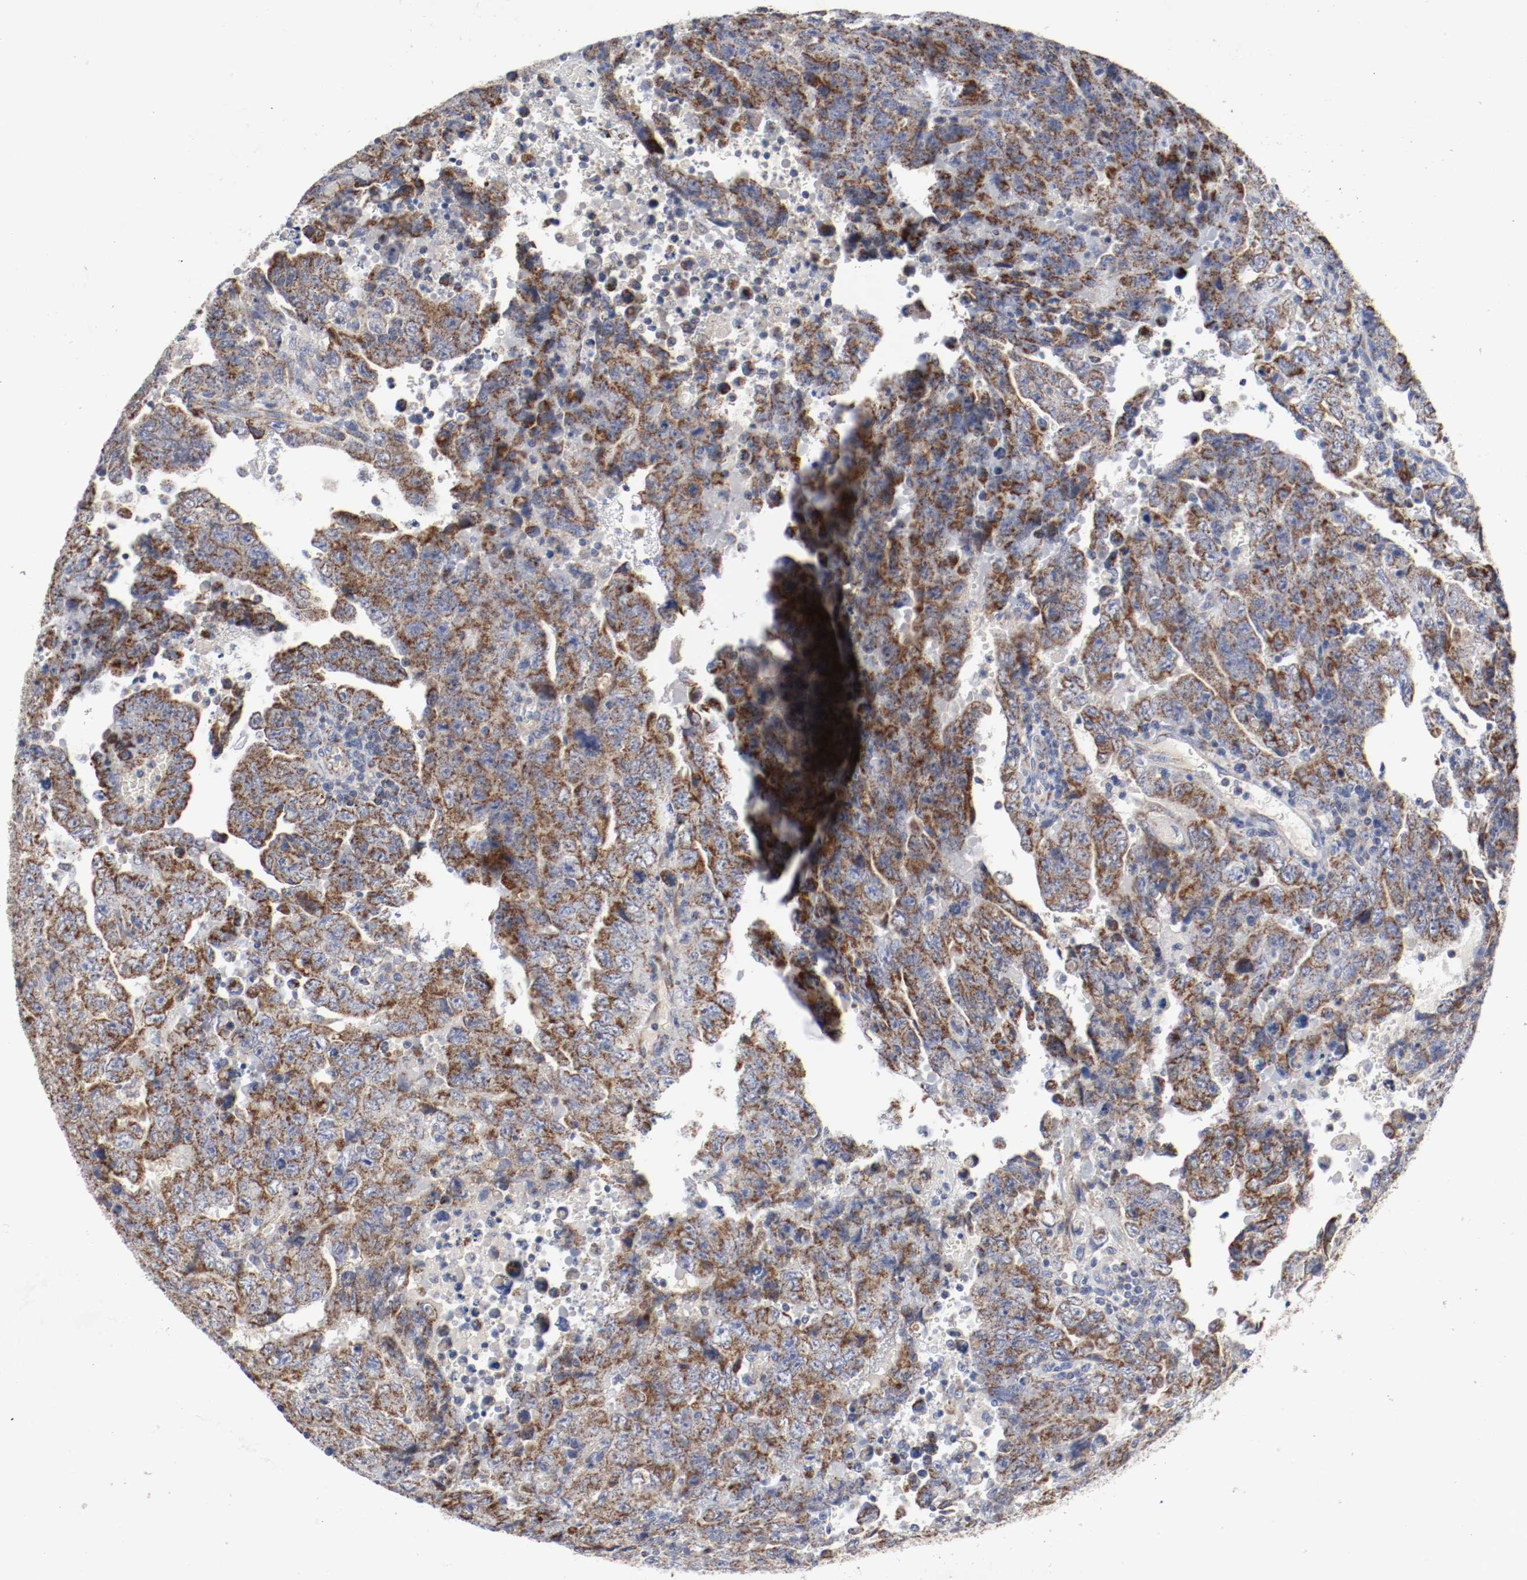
{"staining": {"intensity": "moderate", "quantity": ">75%", "location": "cytoplasmic/membranous"}, "tissue": "testis cancer", "cell_type": "Tumor cells", "image_type": "cancer", "snomed": [{"axis": "morphology", "description": "Carcinoma, Embryonal, NOS"}, {"axis": "topography", "description": "Testis"}], "caption": "Brown immunohistochemical staining in testis cancer (embryonal carcinoma) displays moderate cytoplasmic/membranous positivity in approximately >75% of tumor cells. Nuclei are stained in blue.", "gene": "AFG3L2", "patient": {"sex": "male", "age": 28}}